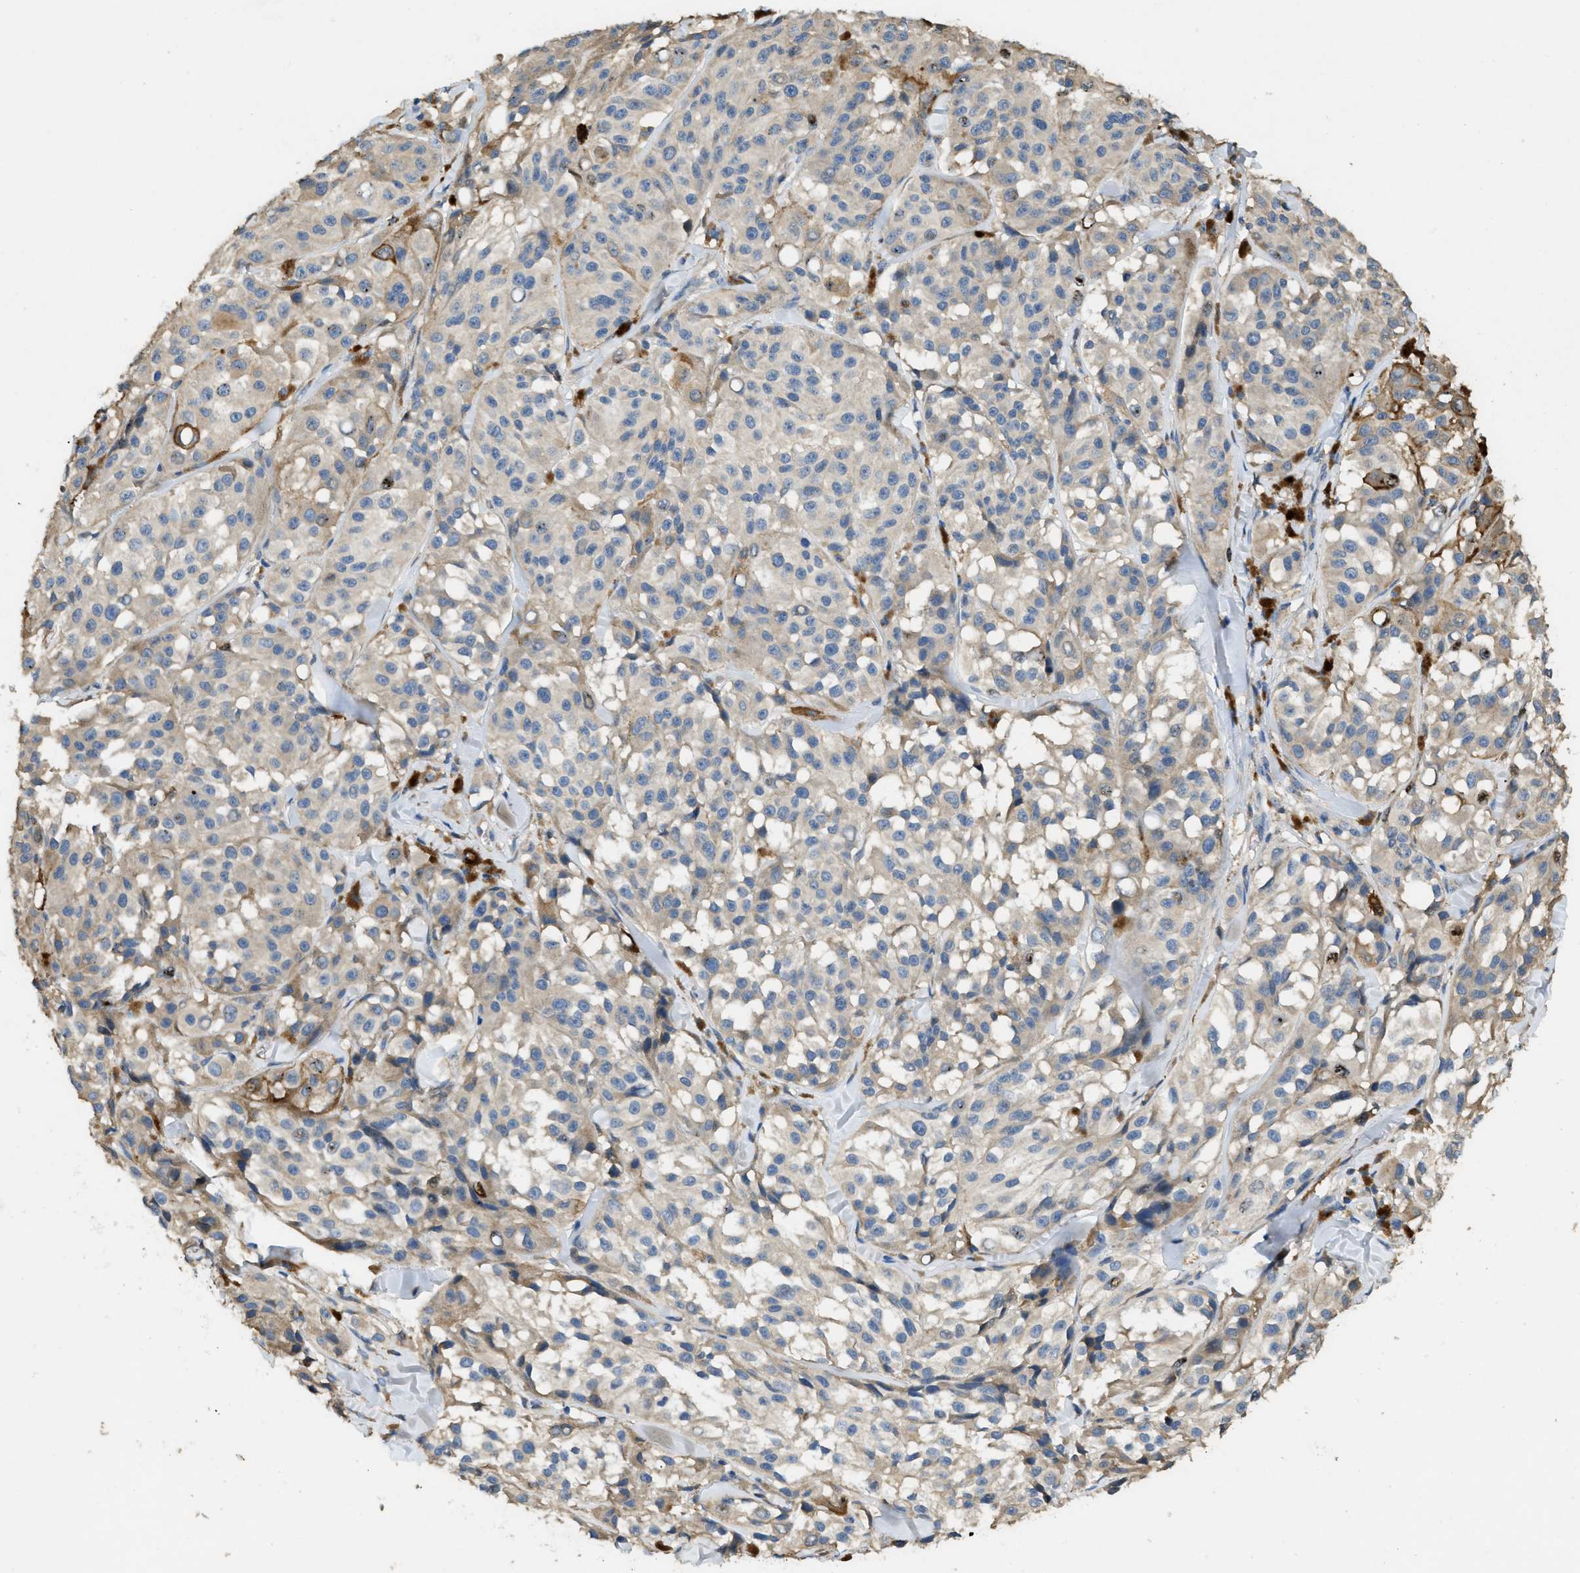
{"staining": {"intensity": "weak", "quantity": "<25%", "location": "cytoplasmic/membranous"}, "tissue": "melanoma", "cell_type": "Tumor cells", "image_type": "cancer", "snomed": [{"axis": "morphology", "description": "Malignant melanoma, NOS"}, {"axis": "topography", "description": "Skin"}], "caption": "The histopathology image exhibits no significant positivity in tumor cells of melanoma.", "gene": "RIPK2", "patient": {"sex": "male", "age": 84}}